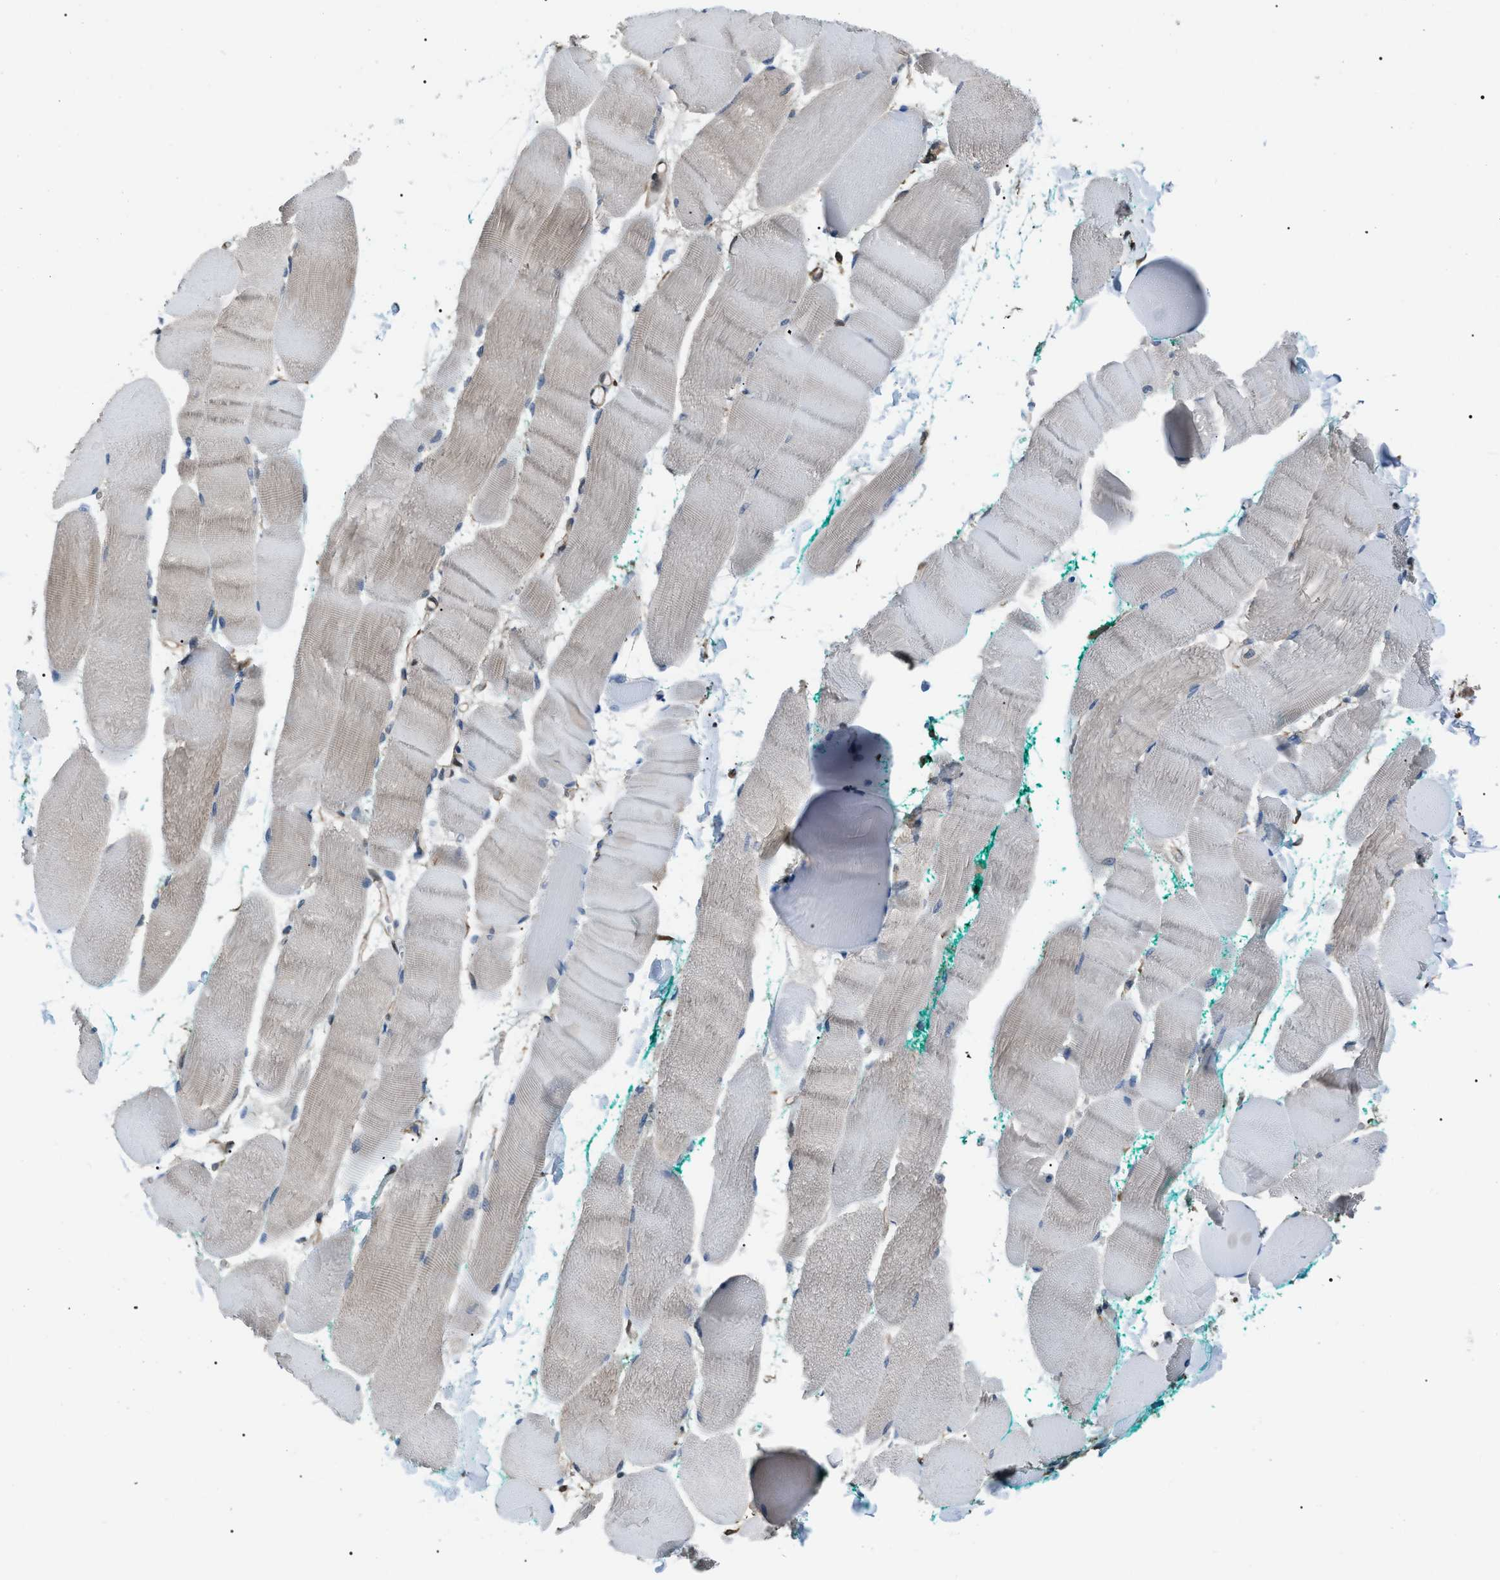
{"staining": {"intensity": "weak", "quantity": "<25%", "location": "cytoplasmic/membranous"}, "tissue": "skeletal muscle", "cell_type": "Myocytes", "image_type": "normal", "snomed": [{"axis": "morphology", "description": "Normal tissue, NOS"}, {"axis": "morphology", "description": "Squamous cell carcinoma, NOS"}, {"axis": "topography", "description": "Skeletal muscle"}], "caption": "This histopathology image is of unremarkable skeletal muscle stained with IHC to label a protein in brown with the nuclei are counter-stained blue. There is no positivity in myocytes.", "gene": "PDCD5", "patient": {"sex": "male", "age": 51}}